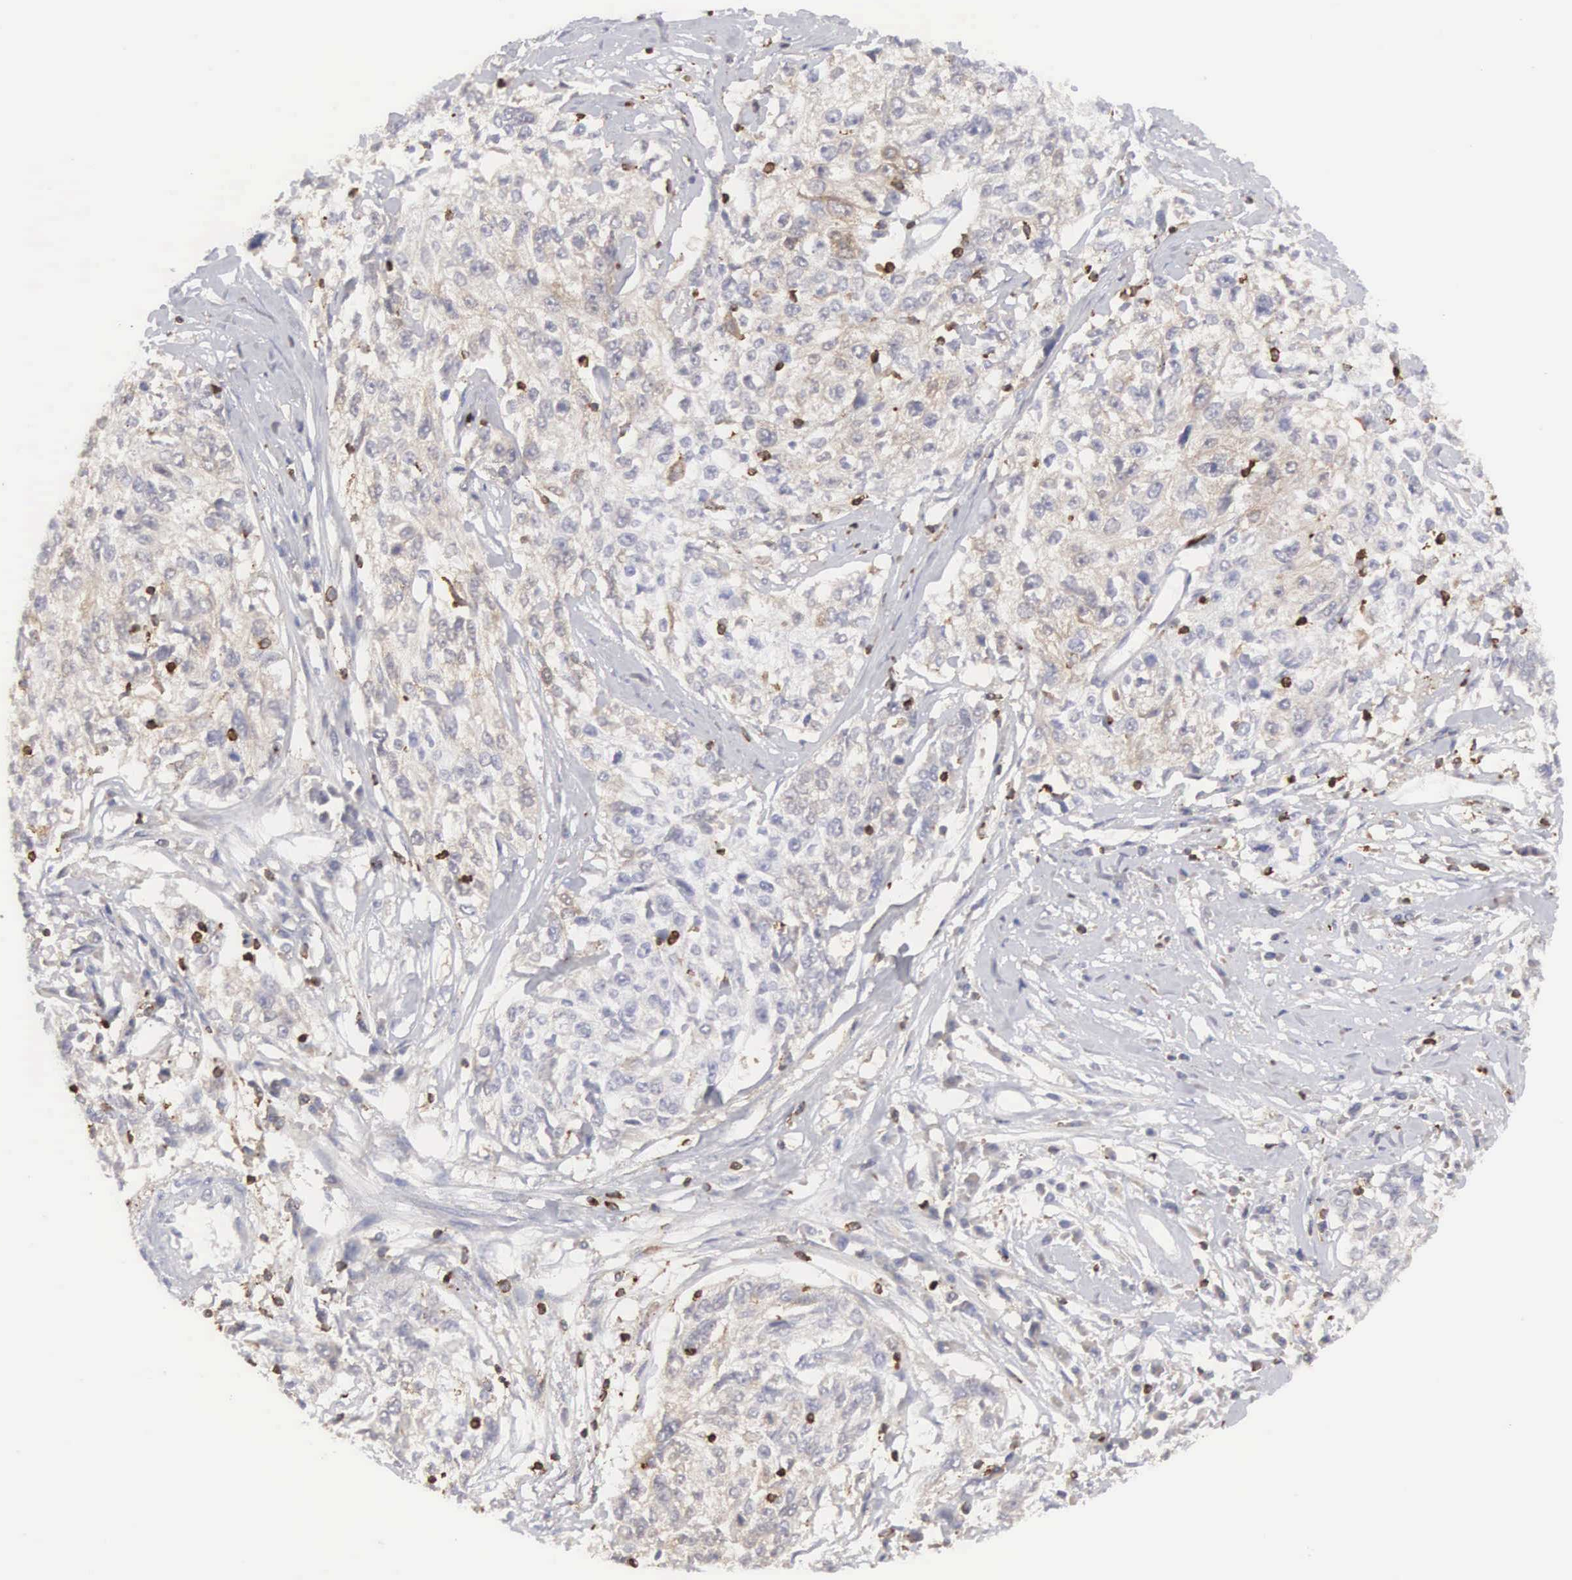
{"staining": {"intensity": "weak", "quantity": "25%-75%", "location": "cytoplasmic/membranous"}, "tissue": "cervical cancer", "cell_type": "Tumor cells", "image_type": "cancer", "snomed": [{"axis": "morphology", "description": "Squamous cell carcinoma, NOS"}, {"axis": "topography", "description": "Cervix"}], "caption": "Human cervical cancer (squamous cell carcinoma) stained for a protein (brown) displays weak cytoplasmic/membranous positive positivity in about 25%-75% of tumor cells.", "gene": "SH3BP1", "patient": {"sex": "female", "age": 57}}